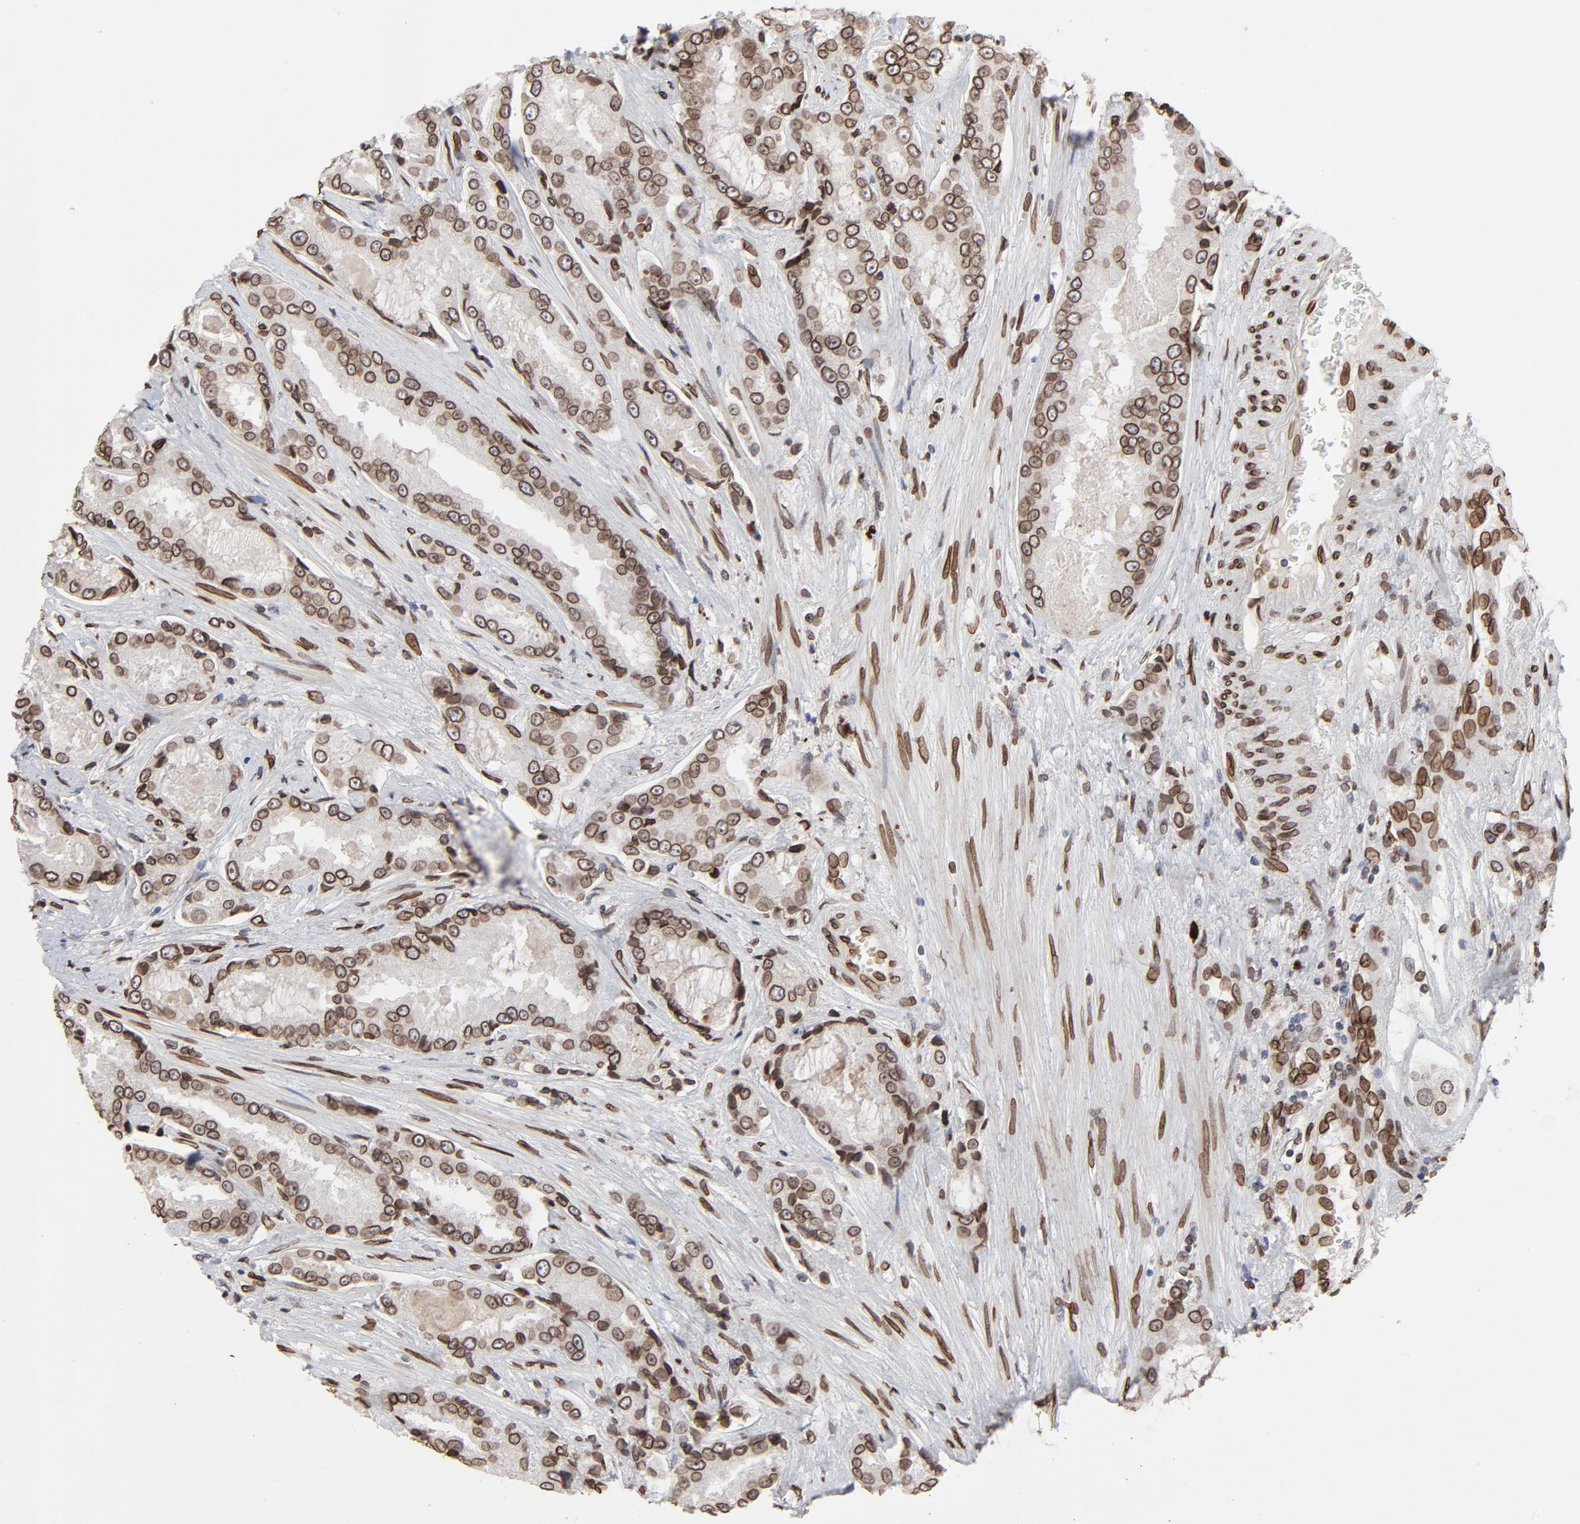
{"staining": {"intensity": "strong", "quantity": ">75%", "location": "cytoplasmic/membranous,nuclear"}, "tissue": "prostate cancer", "cell_type": "Tumor cells", "image_type": "cancer", "snomed": [{"axis": "morphology", "description": "Adenocarcinoma, High grade"}, {"axis": "topography", "description": "Prostate"}], "caption": "A high-resolution micrograph shows IHC staining of adenocarcinoma (high-grade) (prostate), which displays strong cytoplasmic/membranous and nuclear expression in approximately >75% of tumor cells. Immunohistochemistry (ihc) stains the protein of interest in brown and the nuclei are stained blue.", "gene": "LMNA", "patient": {"sex": "male", "age": 73}}